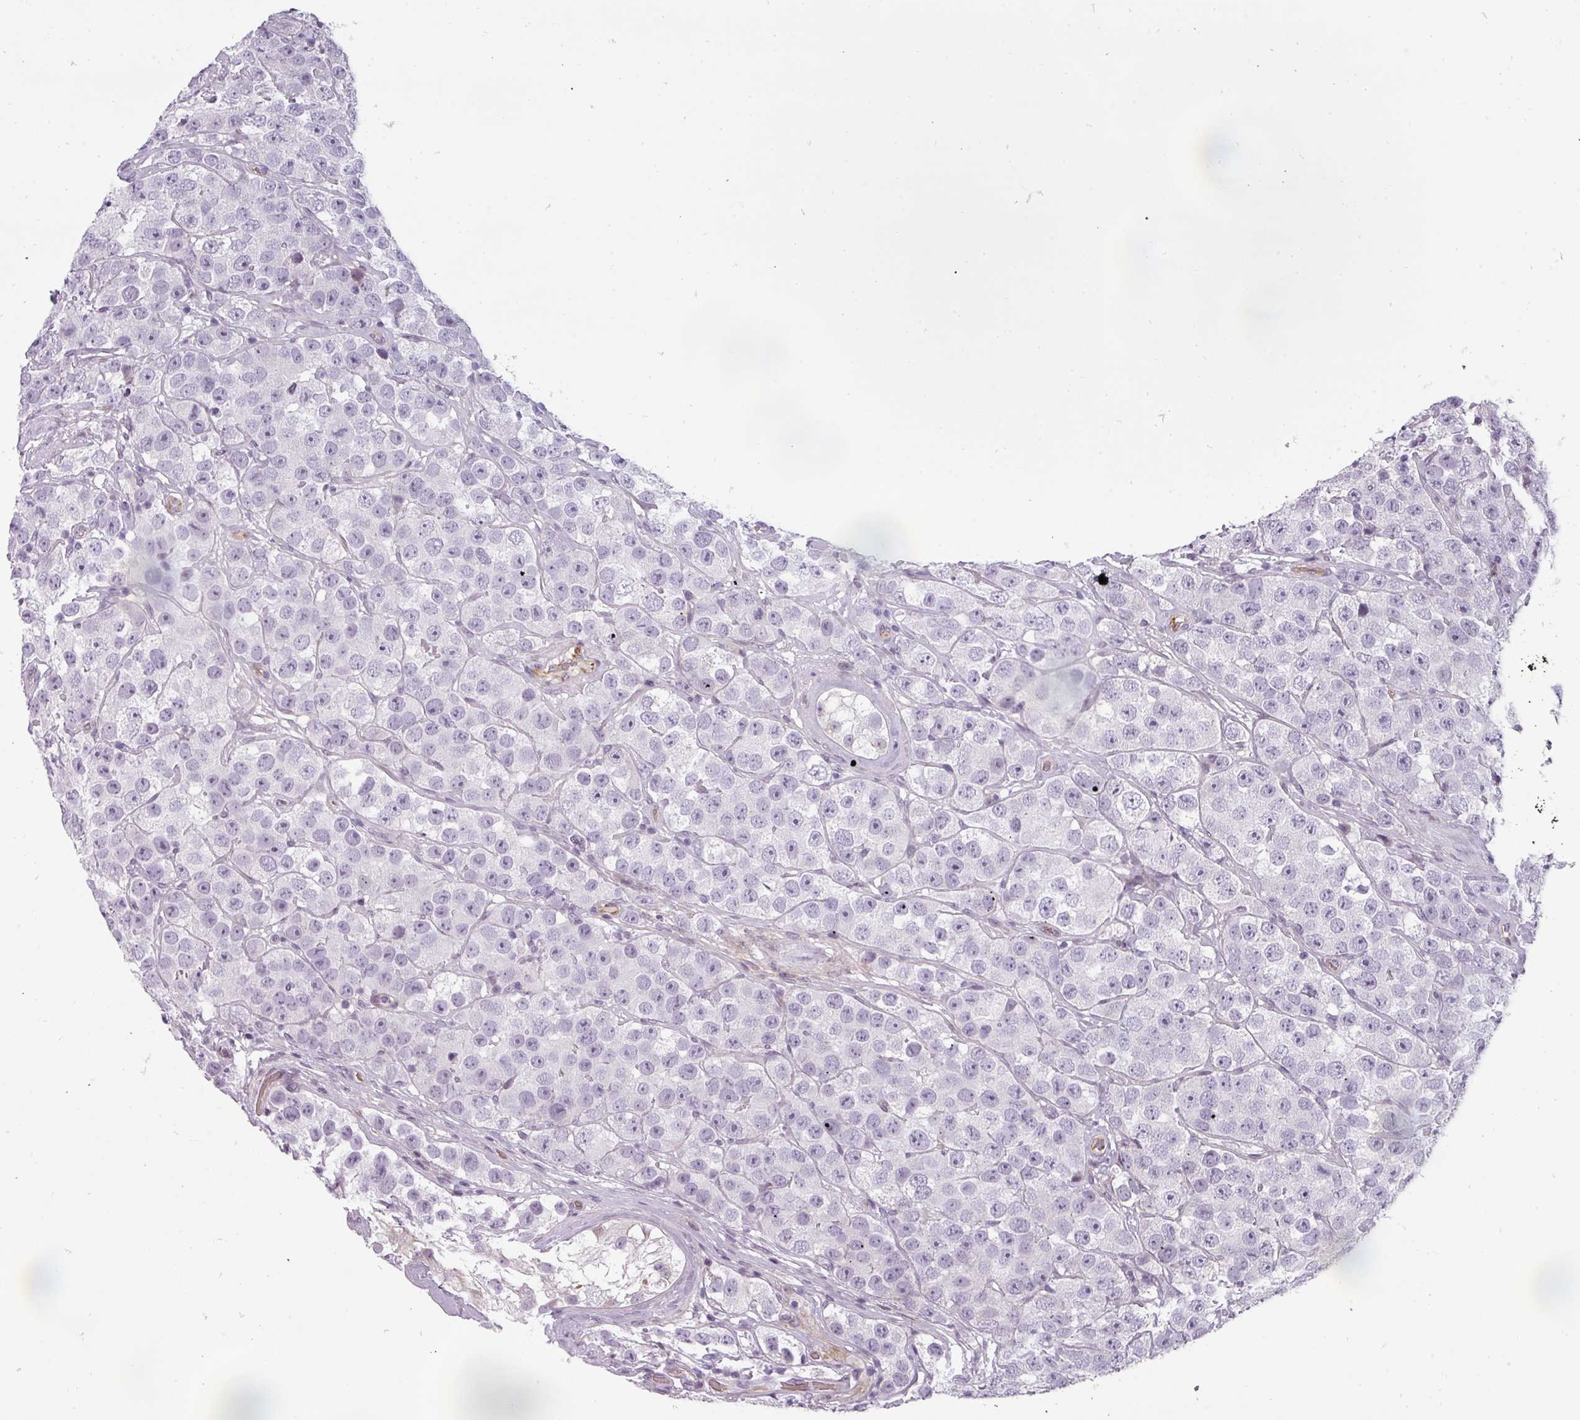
{"staining": {"intensity": "negative", "quantity": "none", "location": "none"}, "tissue": "testis cancer", "cell_type": "Tumor cells", "image_type": "cancer", "snomed": [{"axis": "morphology", "description": "Seminoma, NOS"}, {"axis": "topography", "description": "Testis"}], "caption": "A micrograph of human seminoma (testis) is negative for staining in tumor cells. (Stains: DAB (3,3'-diaminobenzidine) IHC with hematoxylin counter stain, Microscopy: brightfield microscopy at high magnification).", "gene": "CHRDL1", "patient": {"sex": "male", "age": 28}}